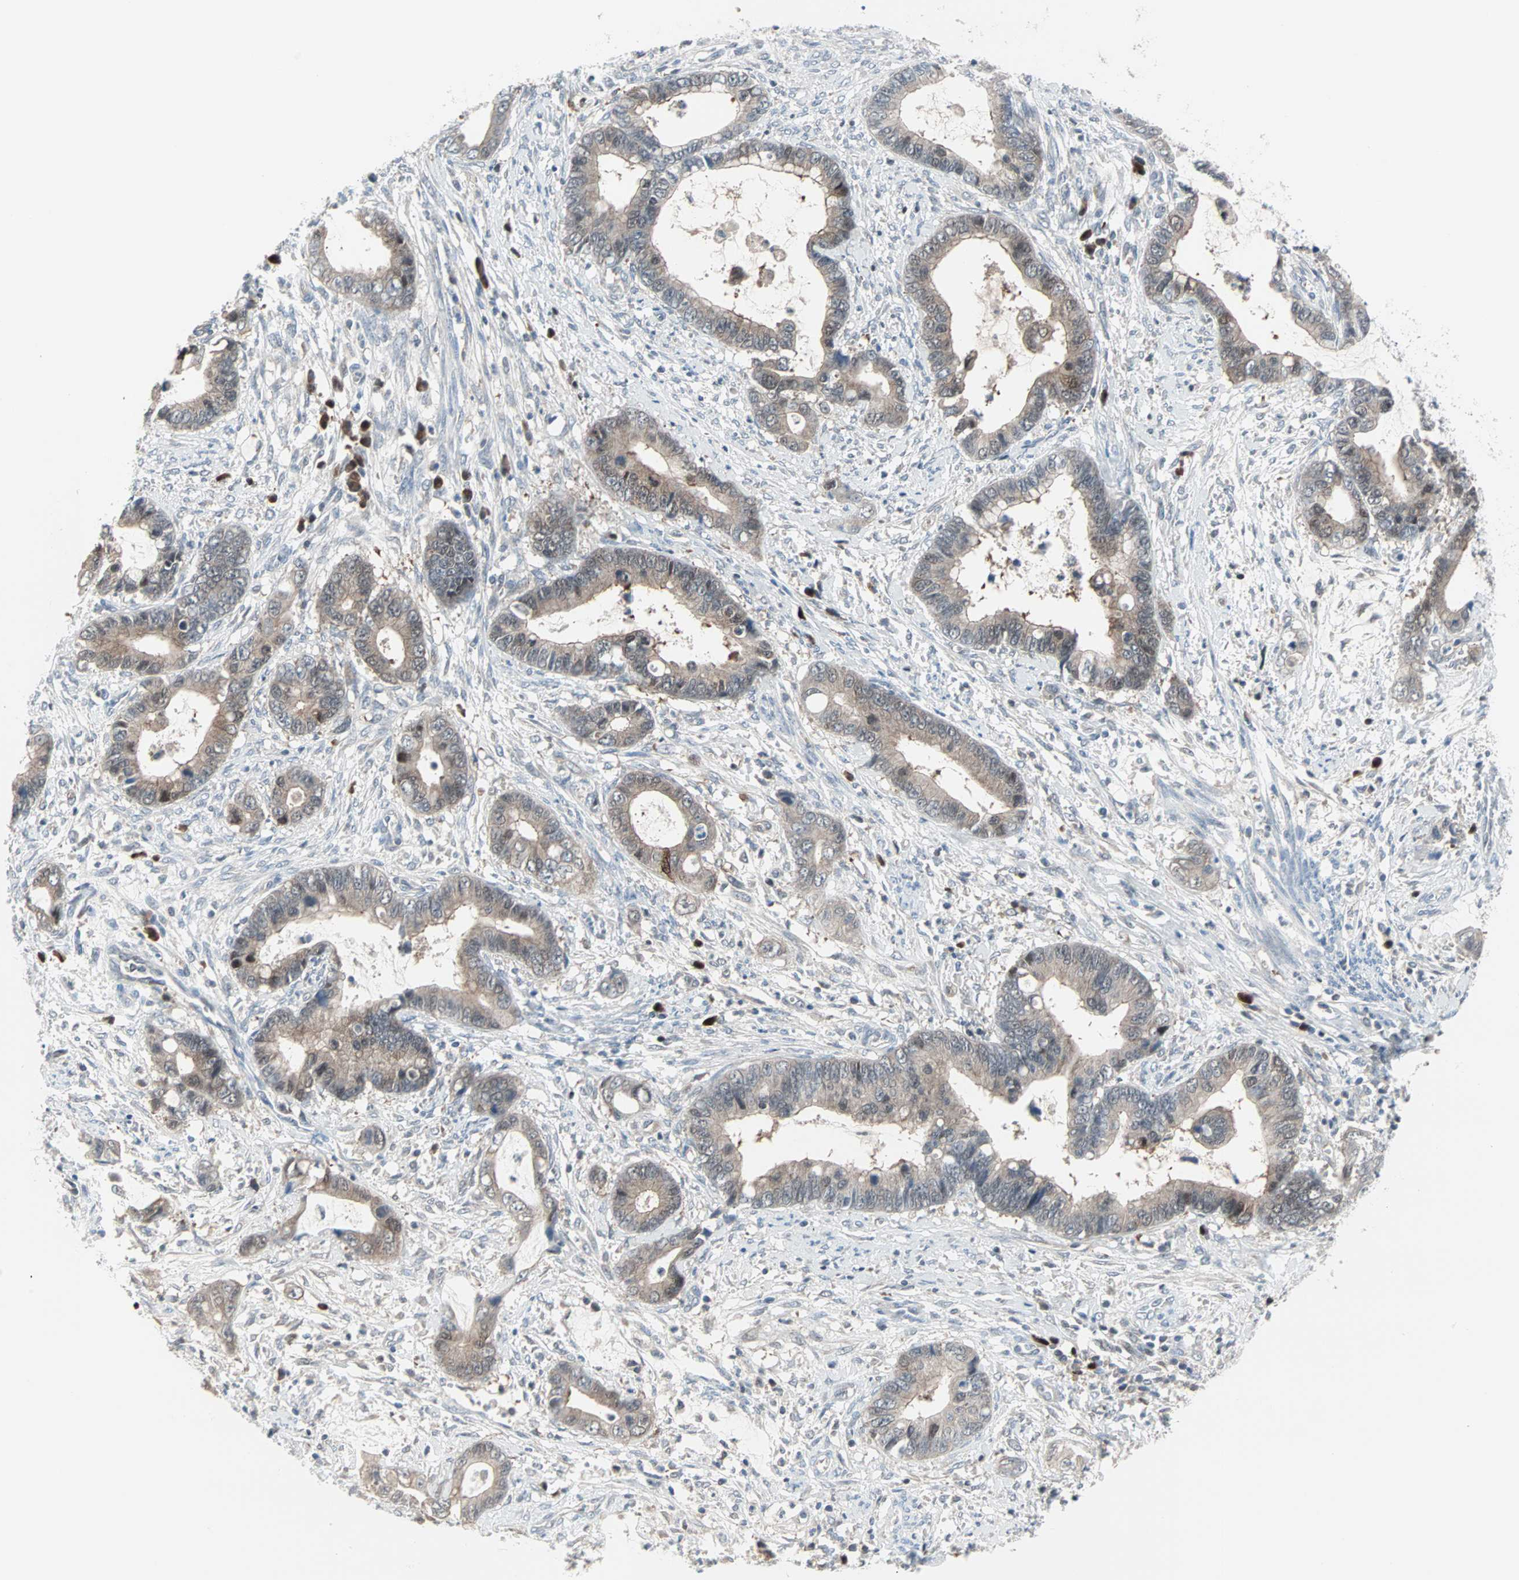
{"staining": {"intensity": "weak", "quantity": "<25%", "location": "cytoplasmic/membranous,nuclear"}, "tissue": "cervical cancer", "cell_type": "Tumor cells", "image_type": "cancer", "snomed": [{"axis": "morphology", "description": "Adenocarcinoma, NOS"}, {"axis": "topography", "description": "Cervix"}], "caption": "Immunohistochemical staining of human cervical cancer displays no significant staining in tumor cells.", "gene": "CASP3", "patient": {"sex": "female", "age": 44}}